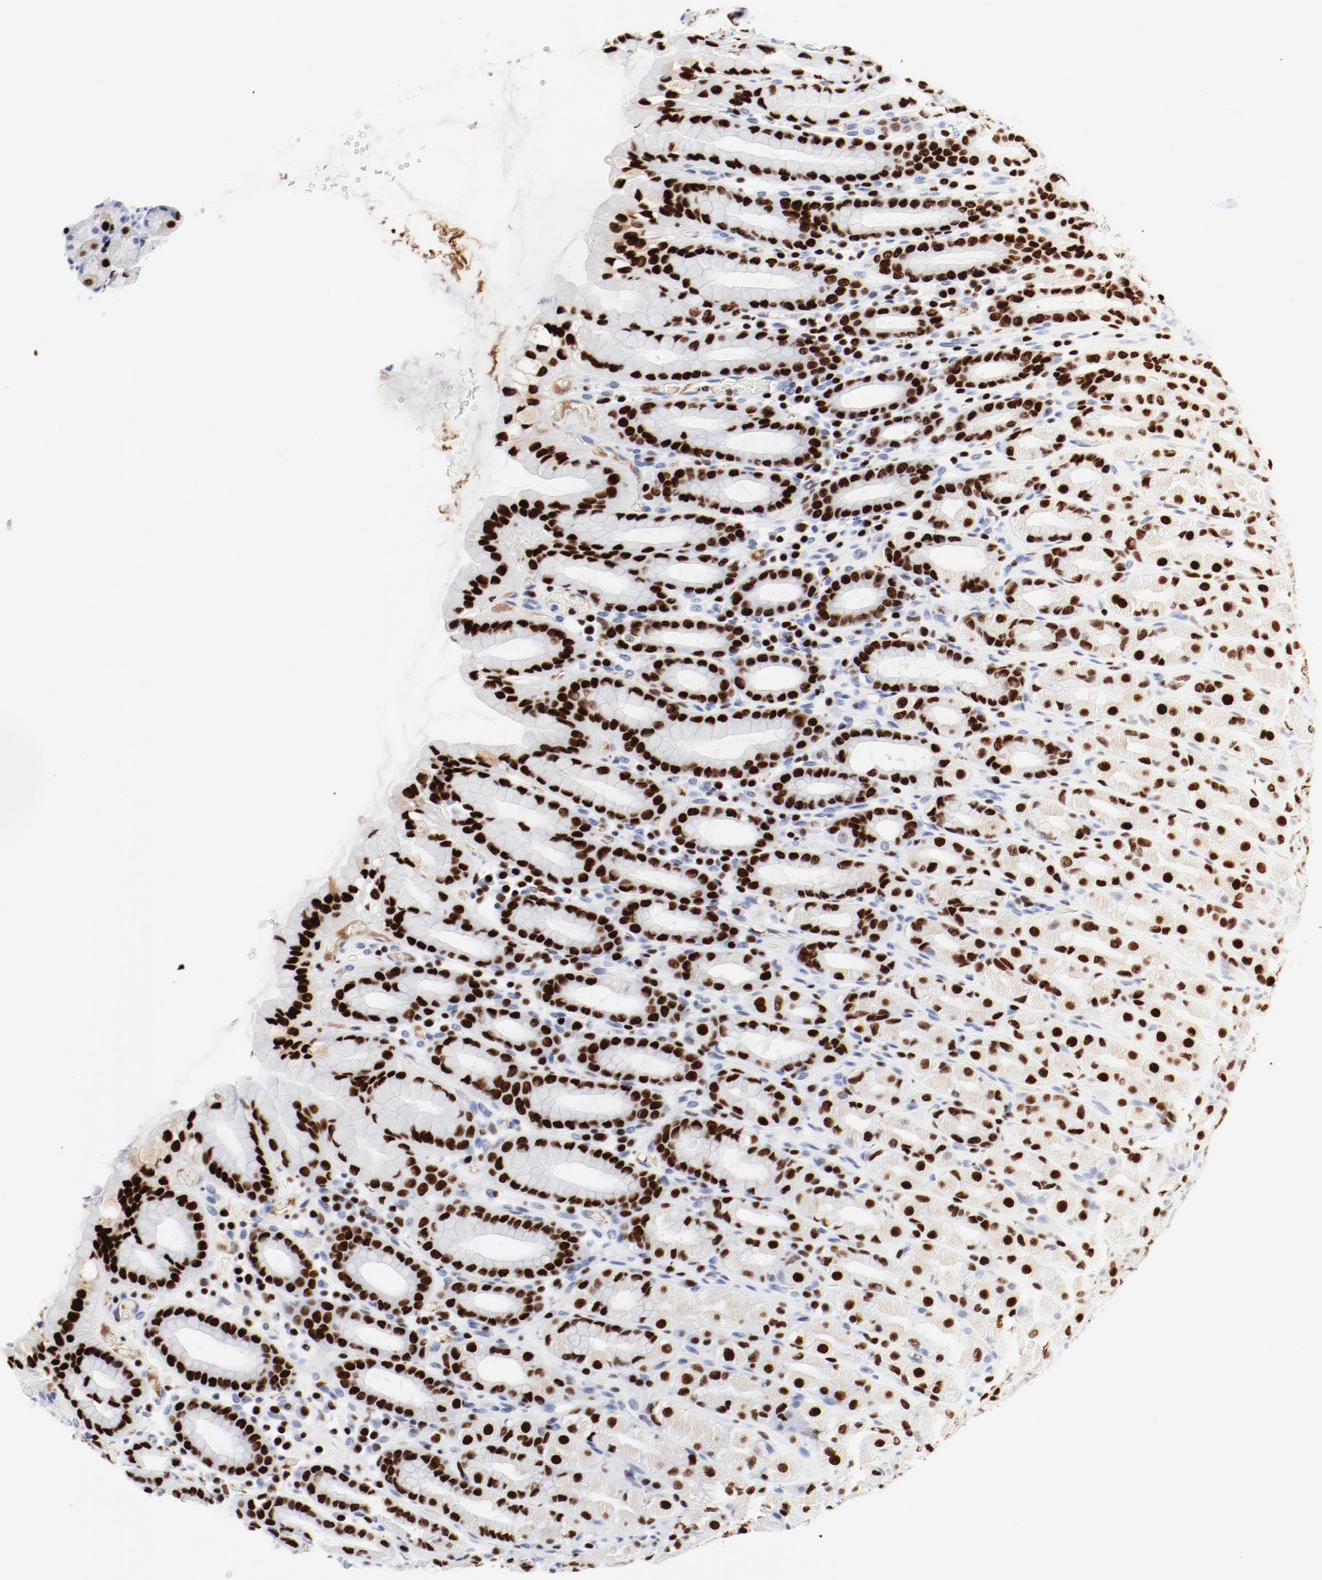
{"staining": {"intensity": "strong", "quantity": ">75%", "location": "nuclear"}, "tissue": "stomach", "cell_type": "Glandular cells", "image_type": "normal", "snomed": [{"axis": "morphology", "description": "Normal tissue, NOS"}, {"axis": "topography", "description": "Stomach, upper"}], "caption": "Strong nuclear expression for a protein is present in approximately >75% of glandular cells of normal stomach using immunohistochemistry.", "gene": "SMARCC2", "patient": {"sex": "male", "age": 68}}